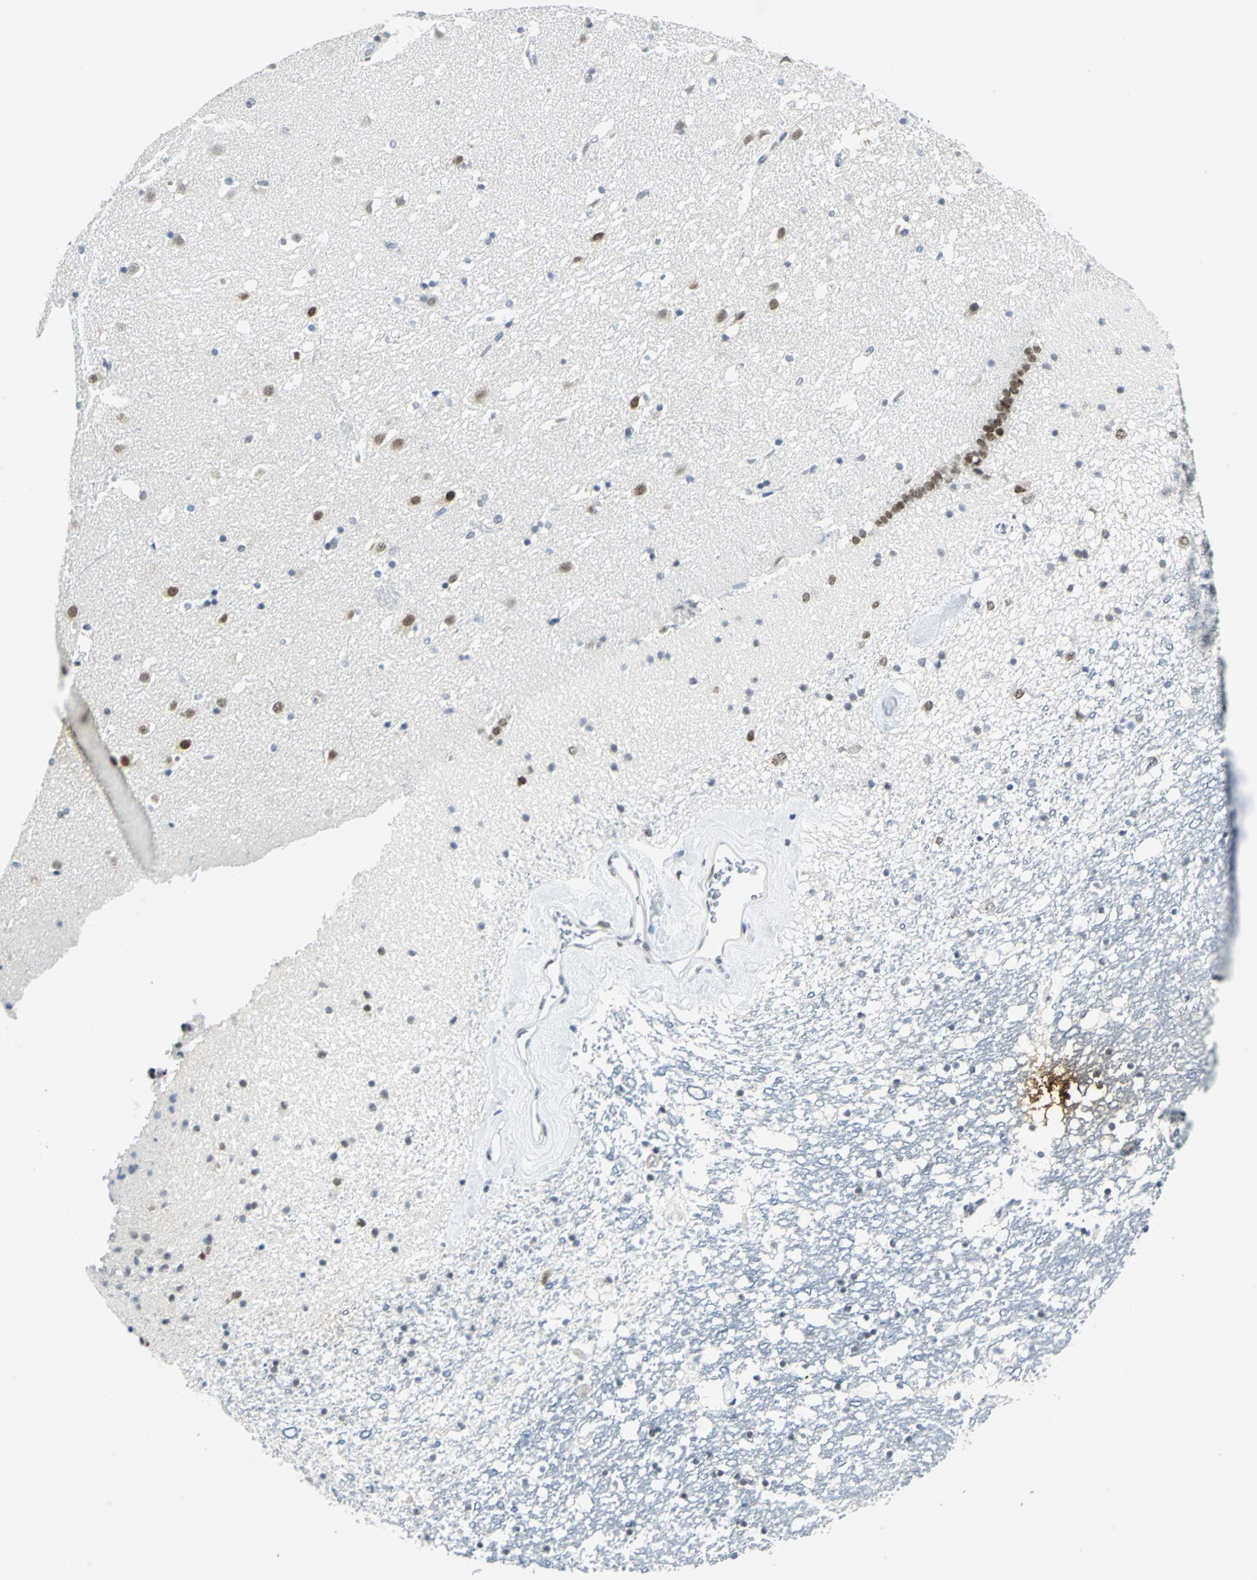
{"staining": {"intensity": "weak", "quantity": "<25%", "location": "nuclear"}, "tissue": "caudate", "cell_type": "Glial cells", "image_type": "normal", "snomed": [{"axis": "morphology", "description": "Normal tissue, NOS"}, {"axis": "topography", "description": "Lateral ventricle wall"}], "caption": "High power microscopy image of an IHC image of unremarkable caudate, revealing no significant positivity in glial cells.", "gene": "MEIS2", "patient": {"sex": "male", "age": 45}}